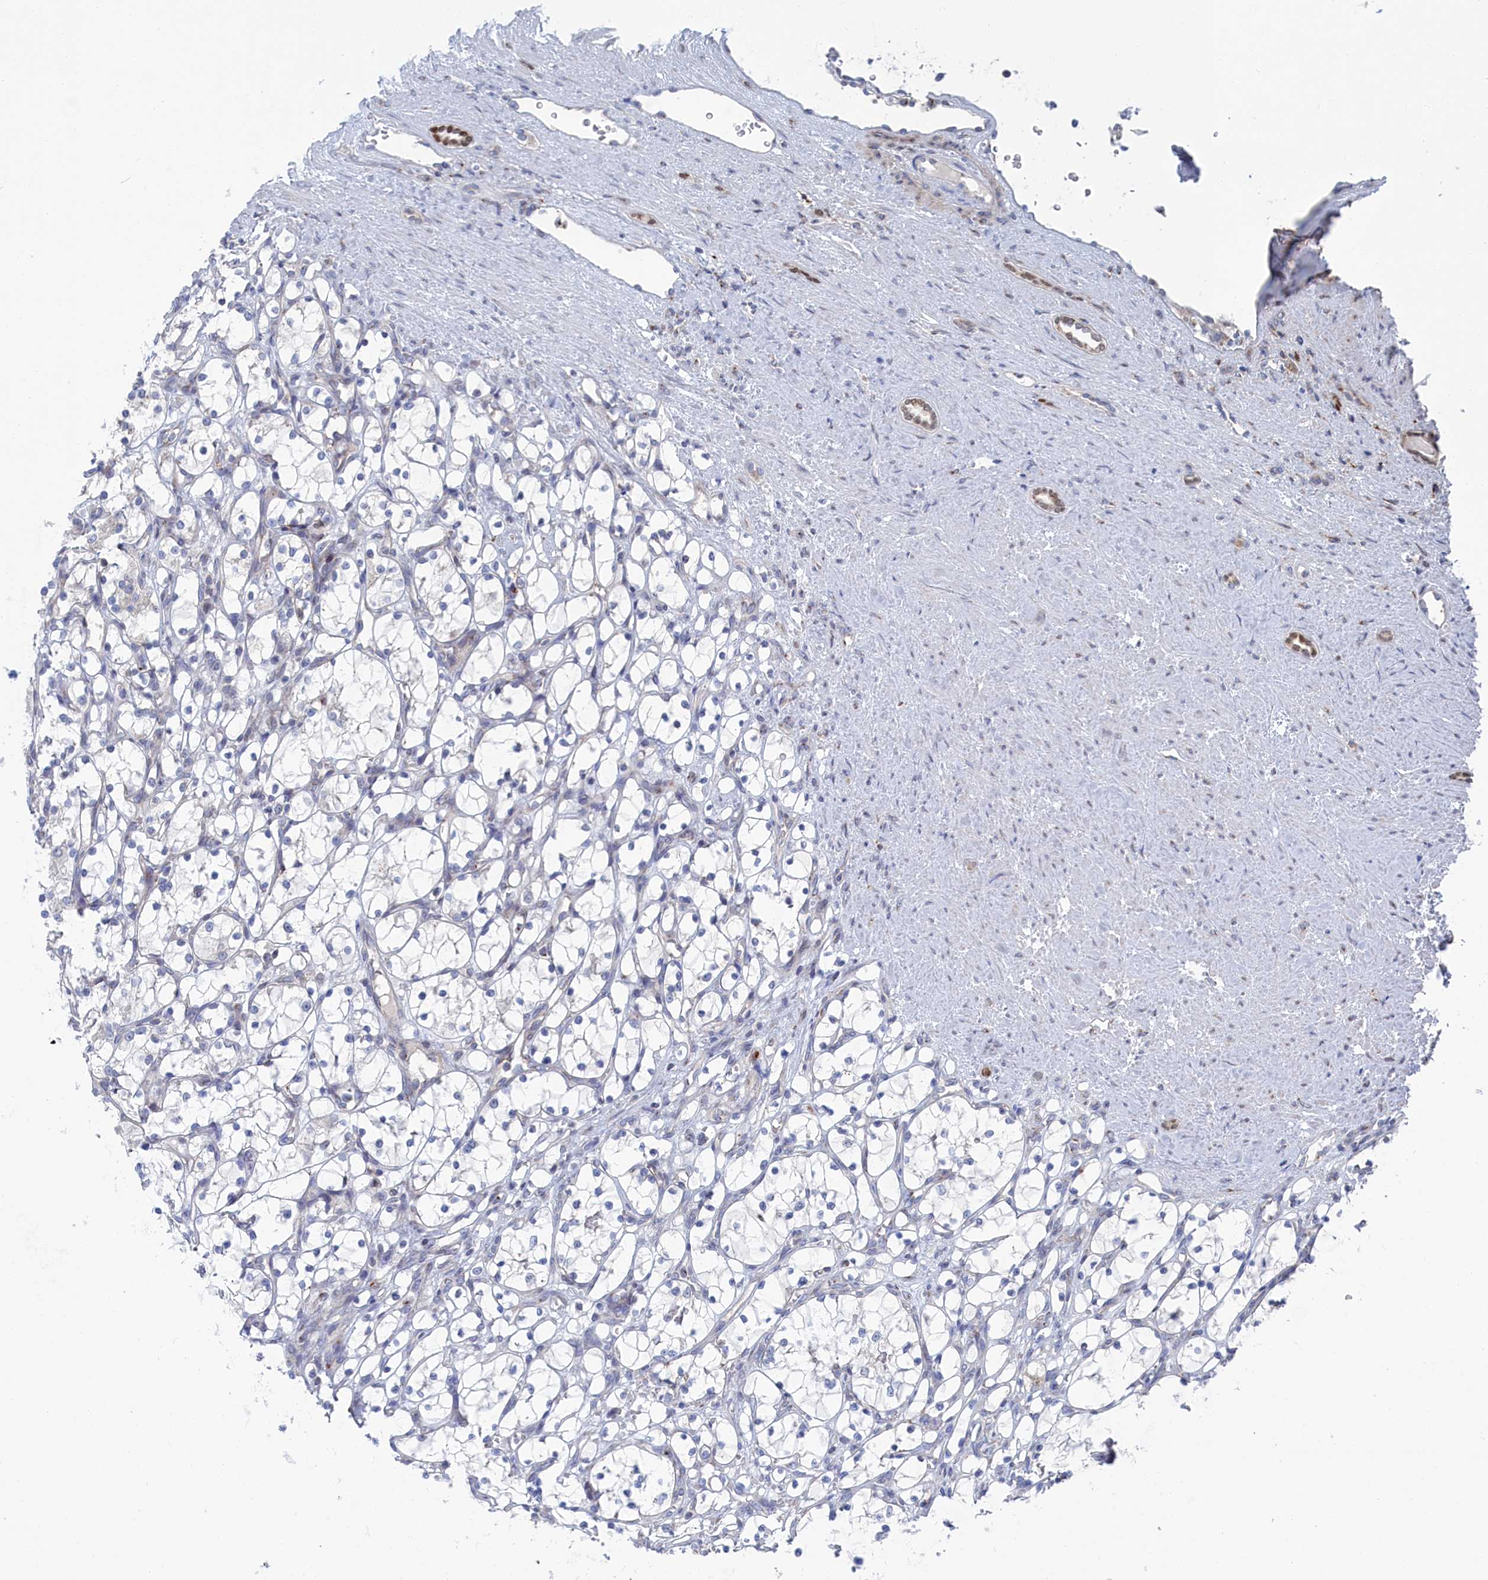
{"staining": {"intensity": "negative", "quantity": "none", "location": "none"}, "tissue": "renal cancer", "cell_type": "Tumor cells", "image_type": "cancer", "snomed": [{"axis": "morphology", "description": "Adenocarcinoma, NOS"}, {"axis": "topography", "description": "Kidney"}], "caption": "Tumor cells are negative for protein expression in human renal cancer (adenocarcinoma). Nuclei are stained in blue.", "gene": "IRX1", "patient": {"sex": "female", "age": 69}}